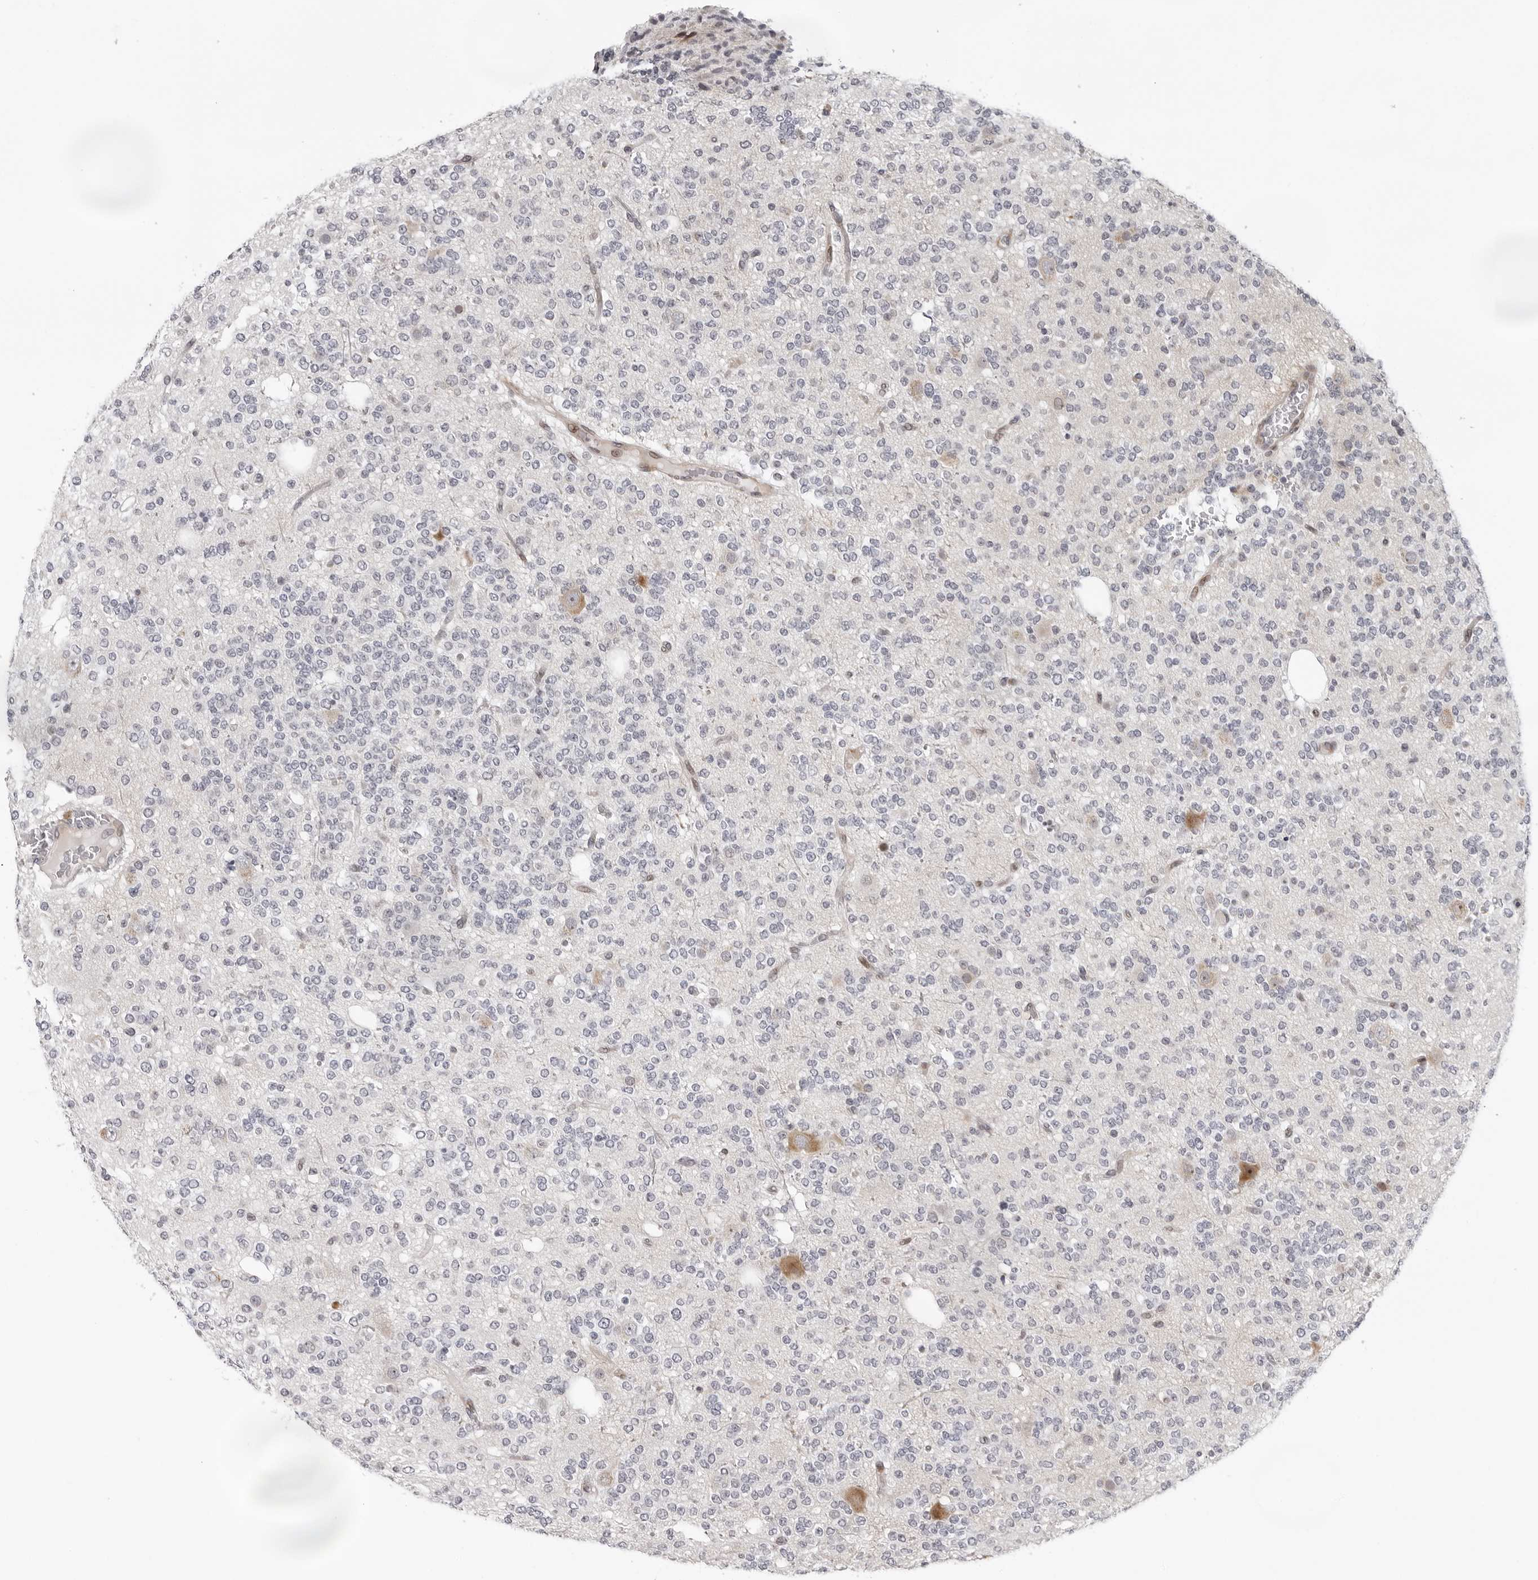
{"staining": {"intensity": "negative", "quantity": "none", "location": "none"}, "tissue": "glioma", "cell_type": "Tumor cells", "image_type": "cancer", "snomed": [{"axis": "morphology", "description": "Glioma, malignant, Low grade"}, {"axis": "topography", "description": "Brain"}], "caption": "IHC photomicrograph of neoplastic tissue: malignant low-grade glioma stained with DAB (3,3'-diaminobenzidine) shows no significant protein expression in tumor cells. (Brightfield microscopy of DAB (3,3'-diaminobenzidine) immunohistochemistry at high magnification).", "gene": "PIP4K2C", "patient": {"sex": "male", "age": 38}}